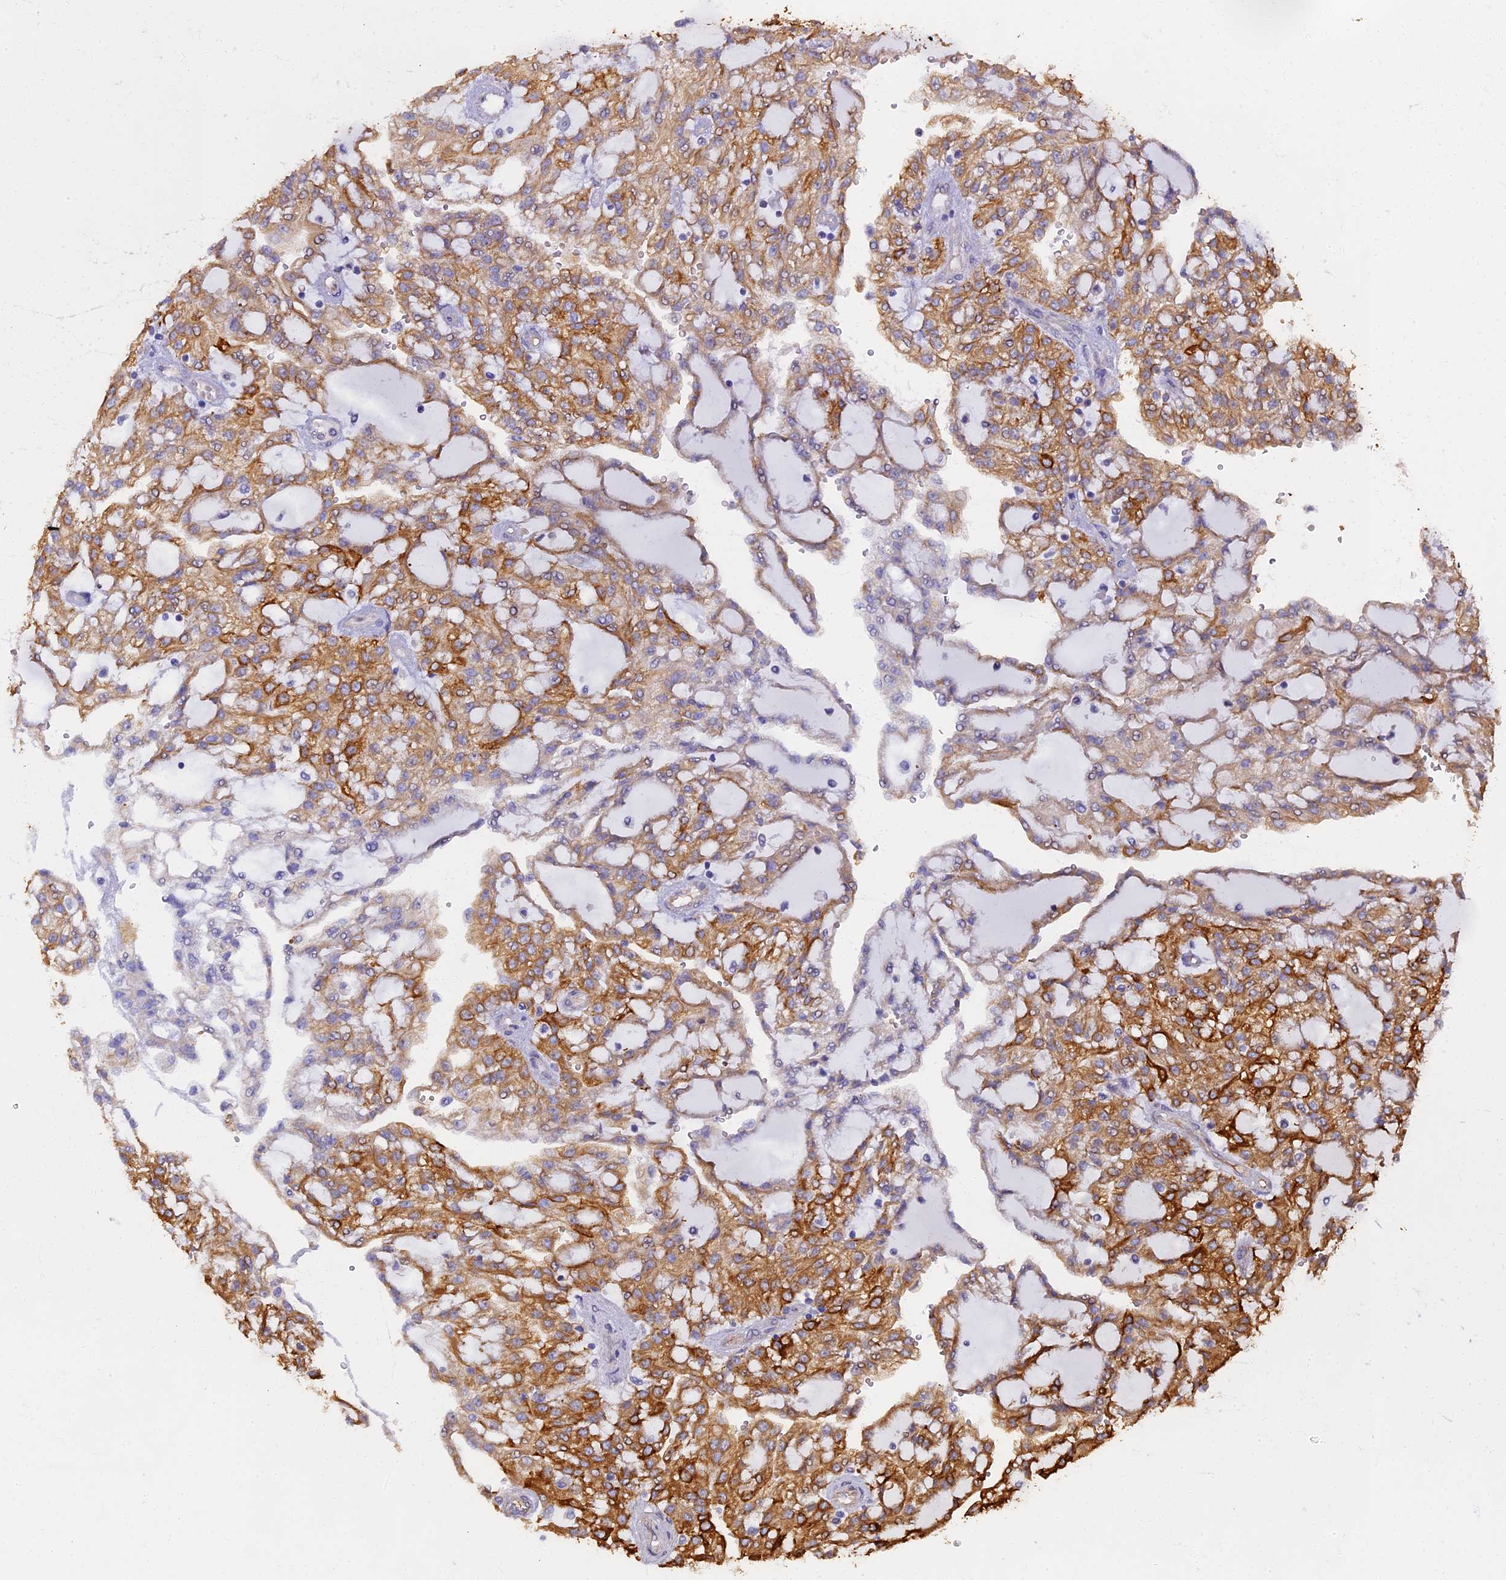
{"staining": {"intensity": "strong", "quantity": "25%-75%", "location": "cytoplasmic/membranous"}, "tissue": "renal cancer", "cell_type": "Tumor cells", "image_type": "cancer", "snomed": [{"axis": "morphology", "description": "Adenocarcinoma, NOS"}, {"axis": "topography", "description": "Kidney"}], "caption": "Tumor cells display strong cytoplasmic/membranous expression in about 25%-75% of cells in renal cancer.", "gene": "LRRC57", "patient": {"sex": "male", "age": 63}}